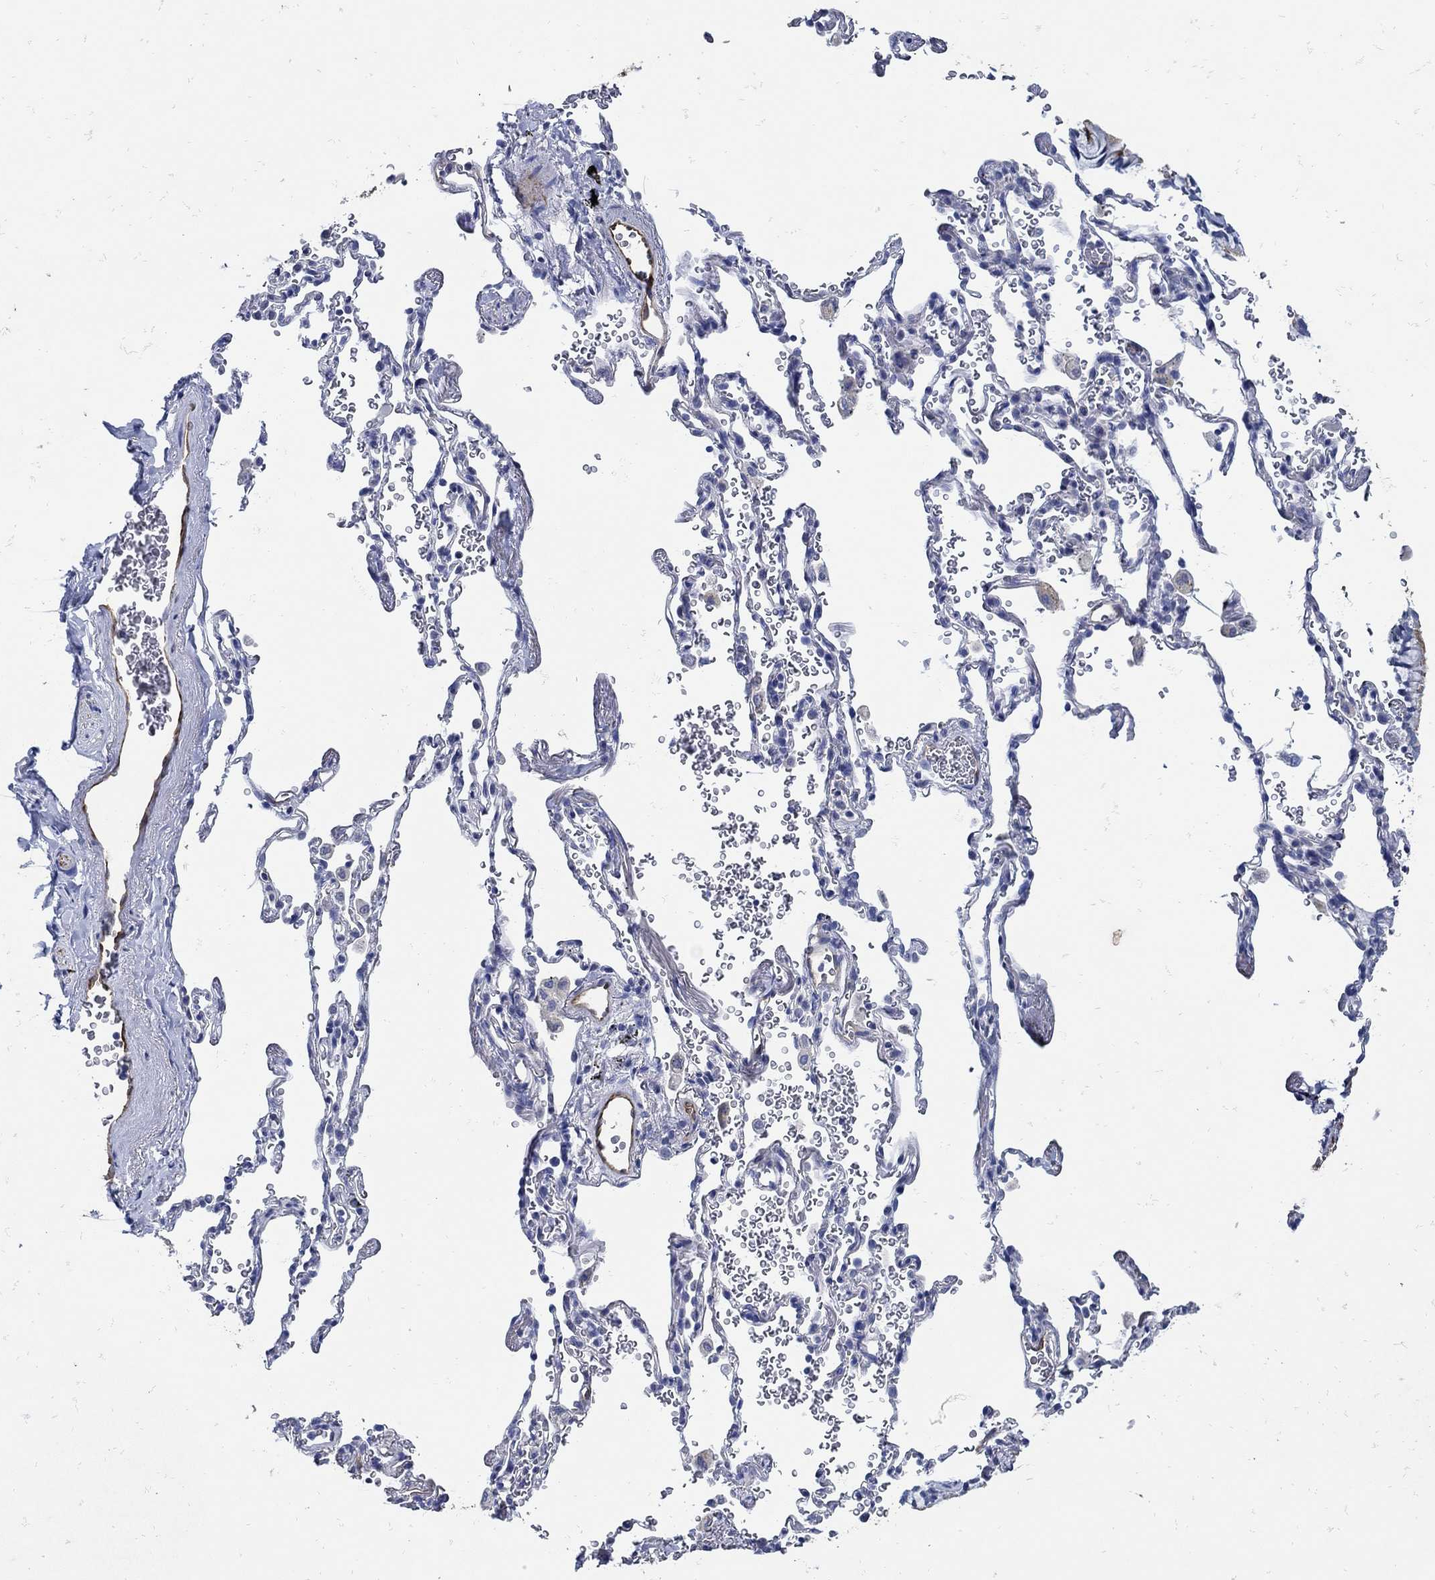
{"staining": {"intensity": "negative", "quantity": "none", "location": "none"}, "tissue": "adipose tissue", "cell_type": "Adipocytes", "image_type": "normal", "snomed": [{"axis": "morphology", "description": "Normal tissue, NOS"}, {"axis": "morphology", "description": "Adenocarcinoma, NOS"}, {"axis": "topography", "description": "Cartilage tissue"}, {"axis": "topography", "description": "Lung"}], "caption": "The photomicrograph exhibits no significant positivity in adipocytes of adipose tissue.", "gene": "NOS1", "patient": {"sex": "male", "age": 59}}